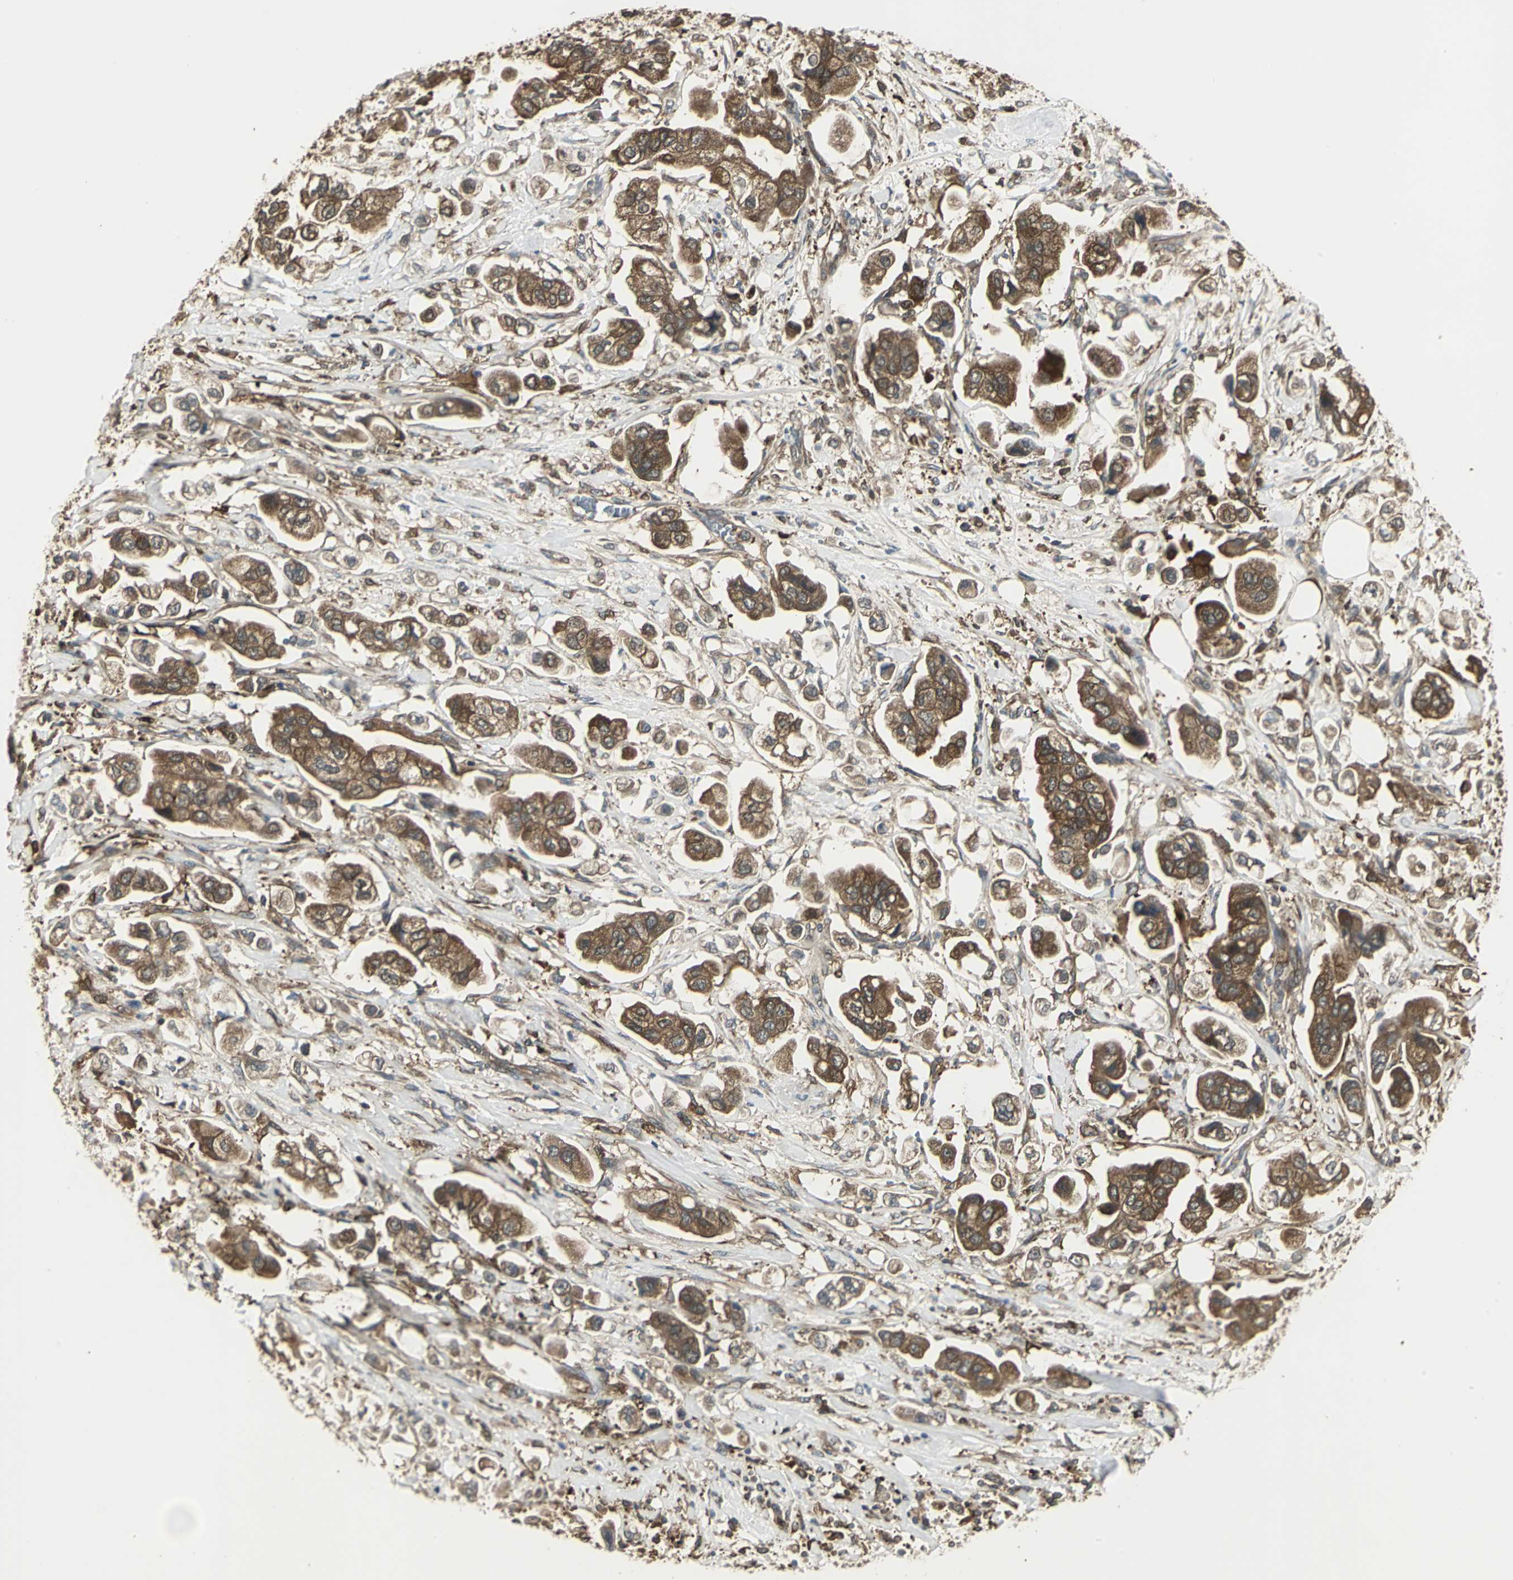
{"staining": {"intensity": "strong", "quantity": ">75%", "location": "cytoplasmic/membranous"}, "tissue": "stomach cancer", "cell_type": "Tumor cells", "image_type": "cancer", "snomed": [{"axis": "morphology", "description": "Adenocarcinoma, NOS"}, {"axis": "topography", "description": "Stomach"}], "caption": "A micrograph showing strong cytoplasmic/membranous expression in about >75% of tumor cells in adenocarcinoma (stomach), as visualized by brown immunohistochemical staining.", "gene": "PRXL2B", "patient": {"sex": "male", "age": 62}}